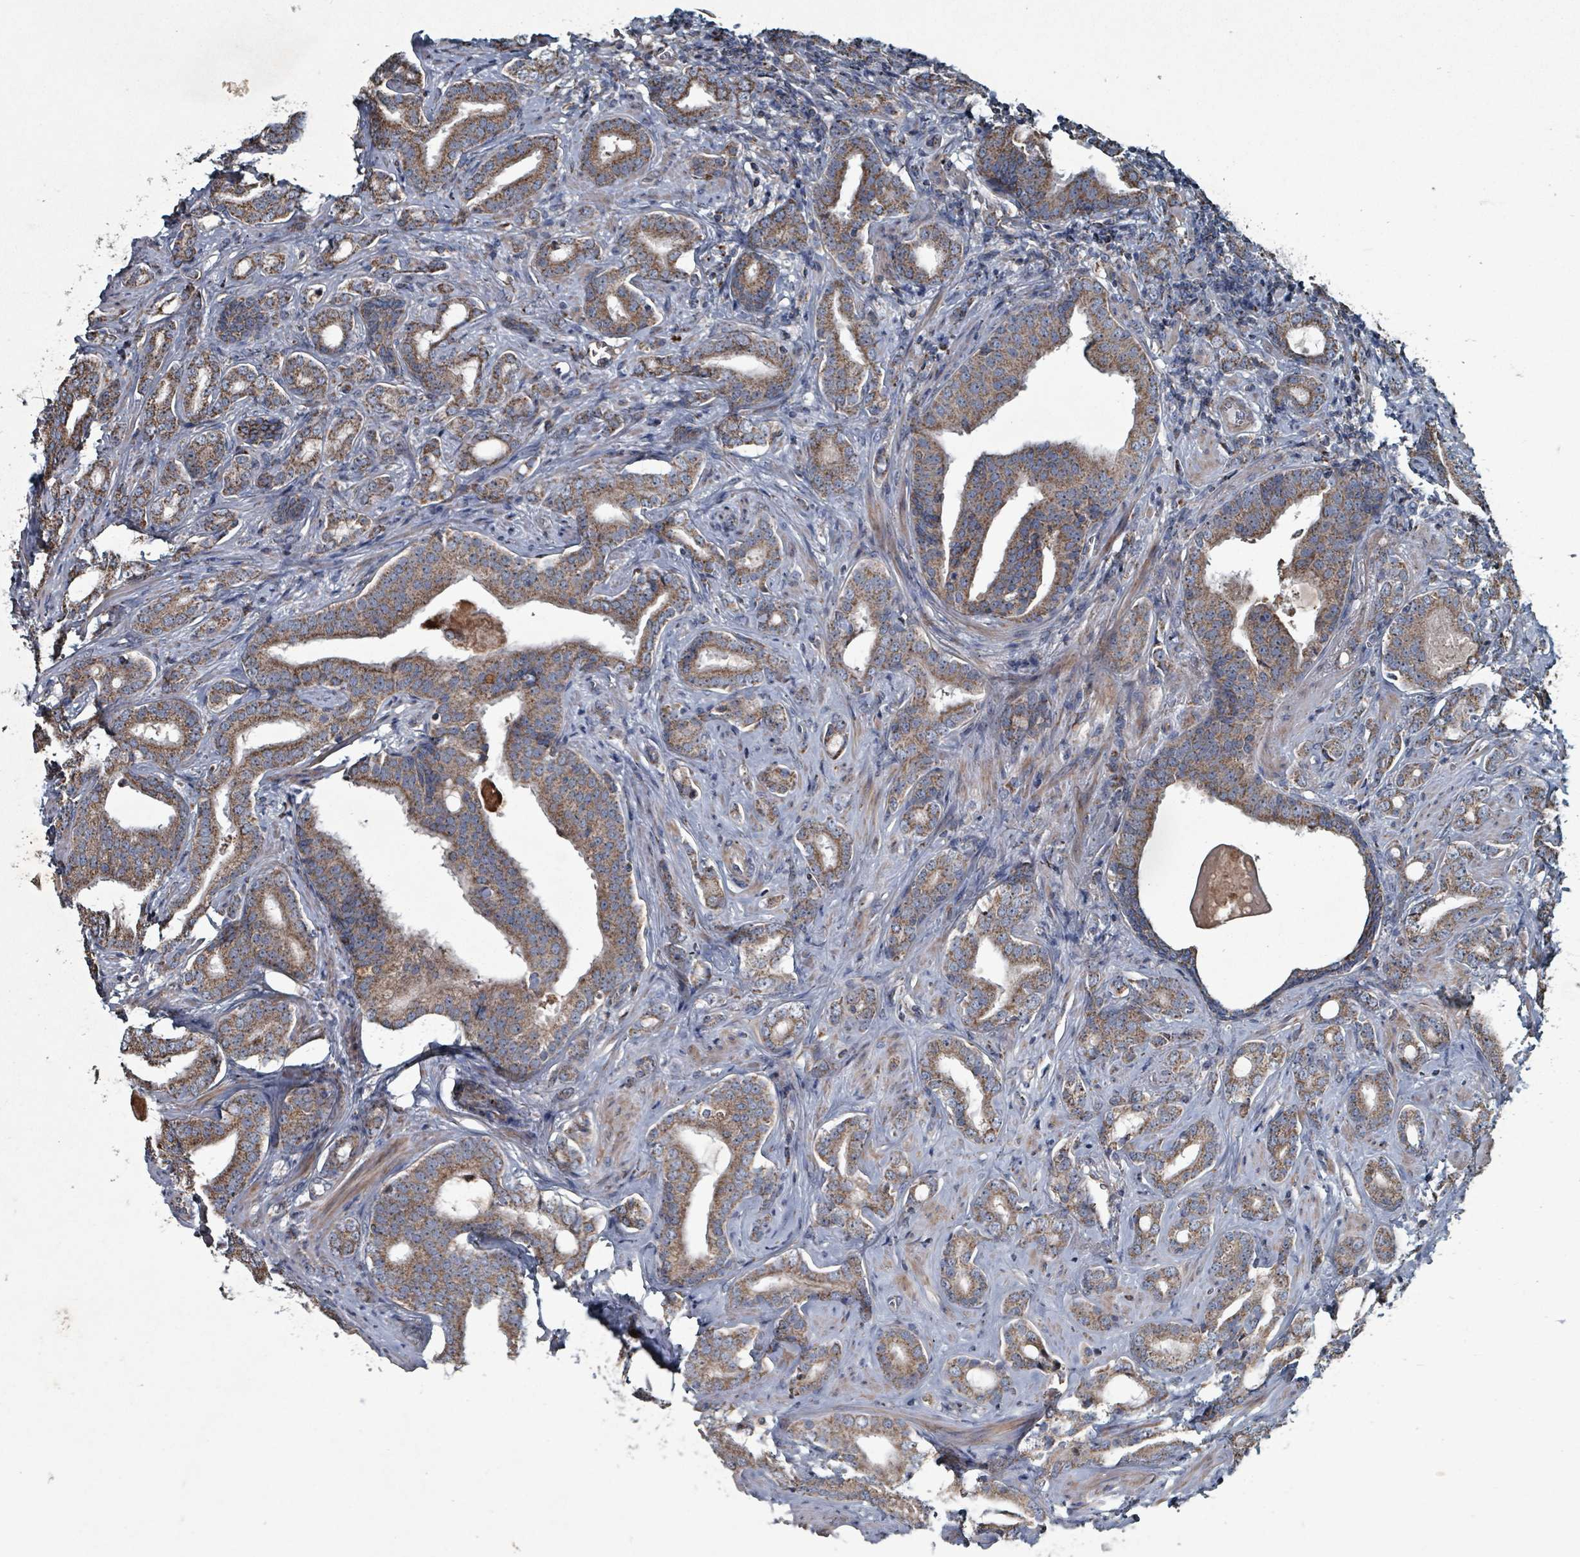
{"staining": {"intensity": "moderate", "quantity": ">75%", "location": "cytoplasmic/membranous"}, "tissue": "prostate cancer", "cell_type": "Tumor cells", "image_type": "cancer", "snomed": [{"axis": "morphology", "description": "Adenocarcinoma, High grade"}, {"axis": "topography", "description": "Prostate"}], "caption": "Tumor cells show medium levels of moderate cytoplasmic/membranous expression in about >75% of cells in prostate cancer (high-grade adenocarcinoma).", "gene": "ABHD18", "patient": {"sex": "male", "age": 63}}